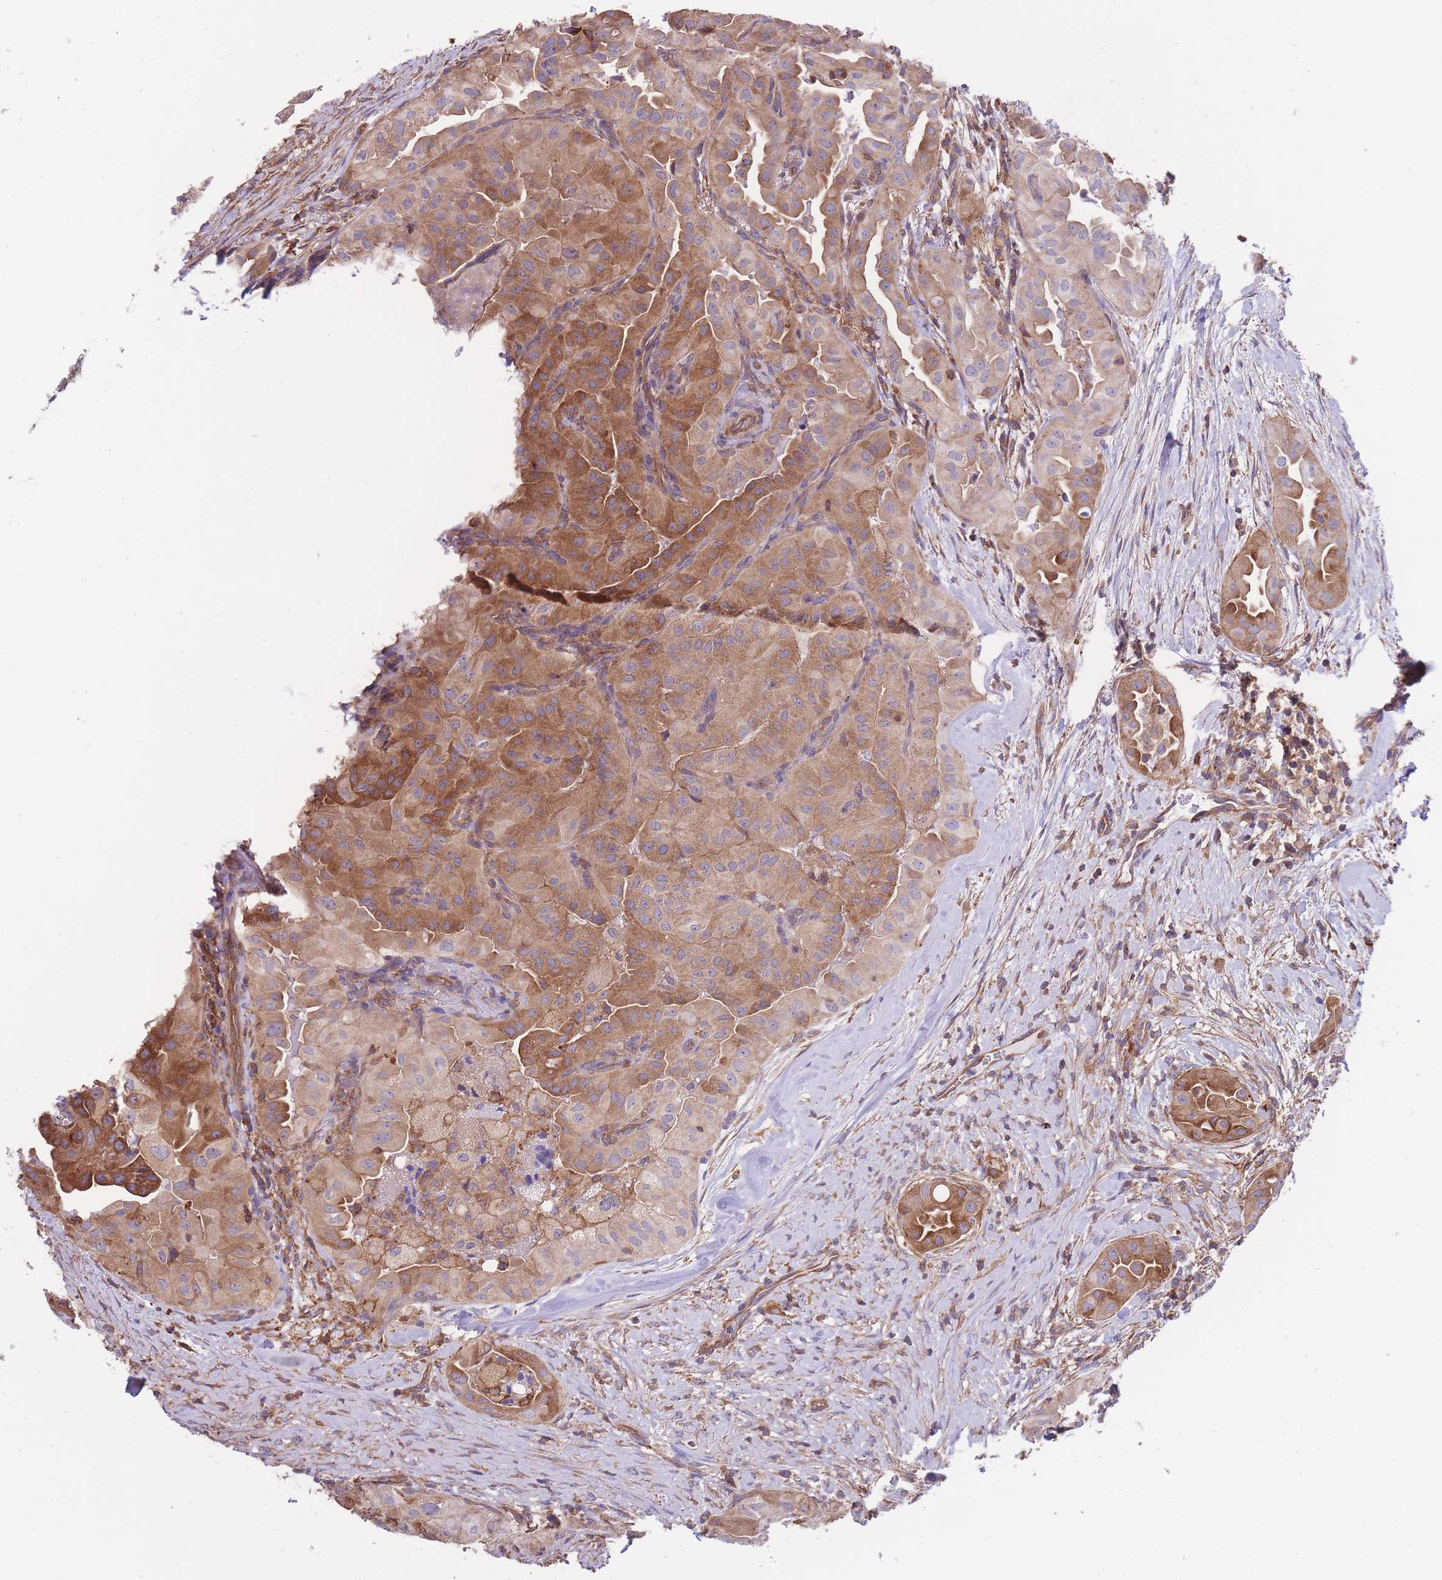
{"staining": {"intensity": "moderate", "quantity": ">75%", "location": "cytoplasmic/membranous"}, "tissue": "thyroid cancer", "cell_type": "Tumor cells", "image_type": "cancer", "snomed": [{"axis": "morphology", "description": "Normal tissue, NOS"}, {"axis": "morphology", "description": "Papillary adenocarcinoma, NOS"}, {"axis": "topography", "description": "Thyroid gland"}], "caption": "A brown stain labels moderate cytoplasmic/membranous expression of a protein in human thyroid cancer (papillary adenocarcinoma) tumor cells.", "gene": "LRRN4CL", "patient": {"sex": "female", "age": 59}}